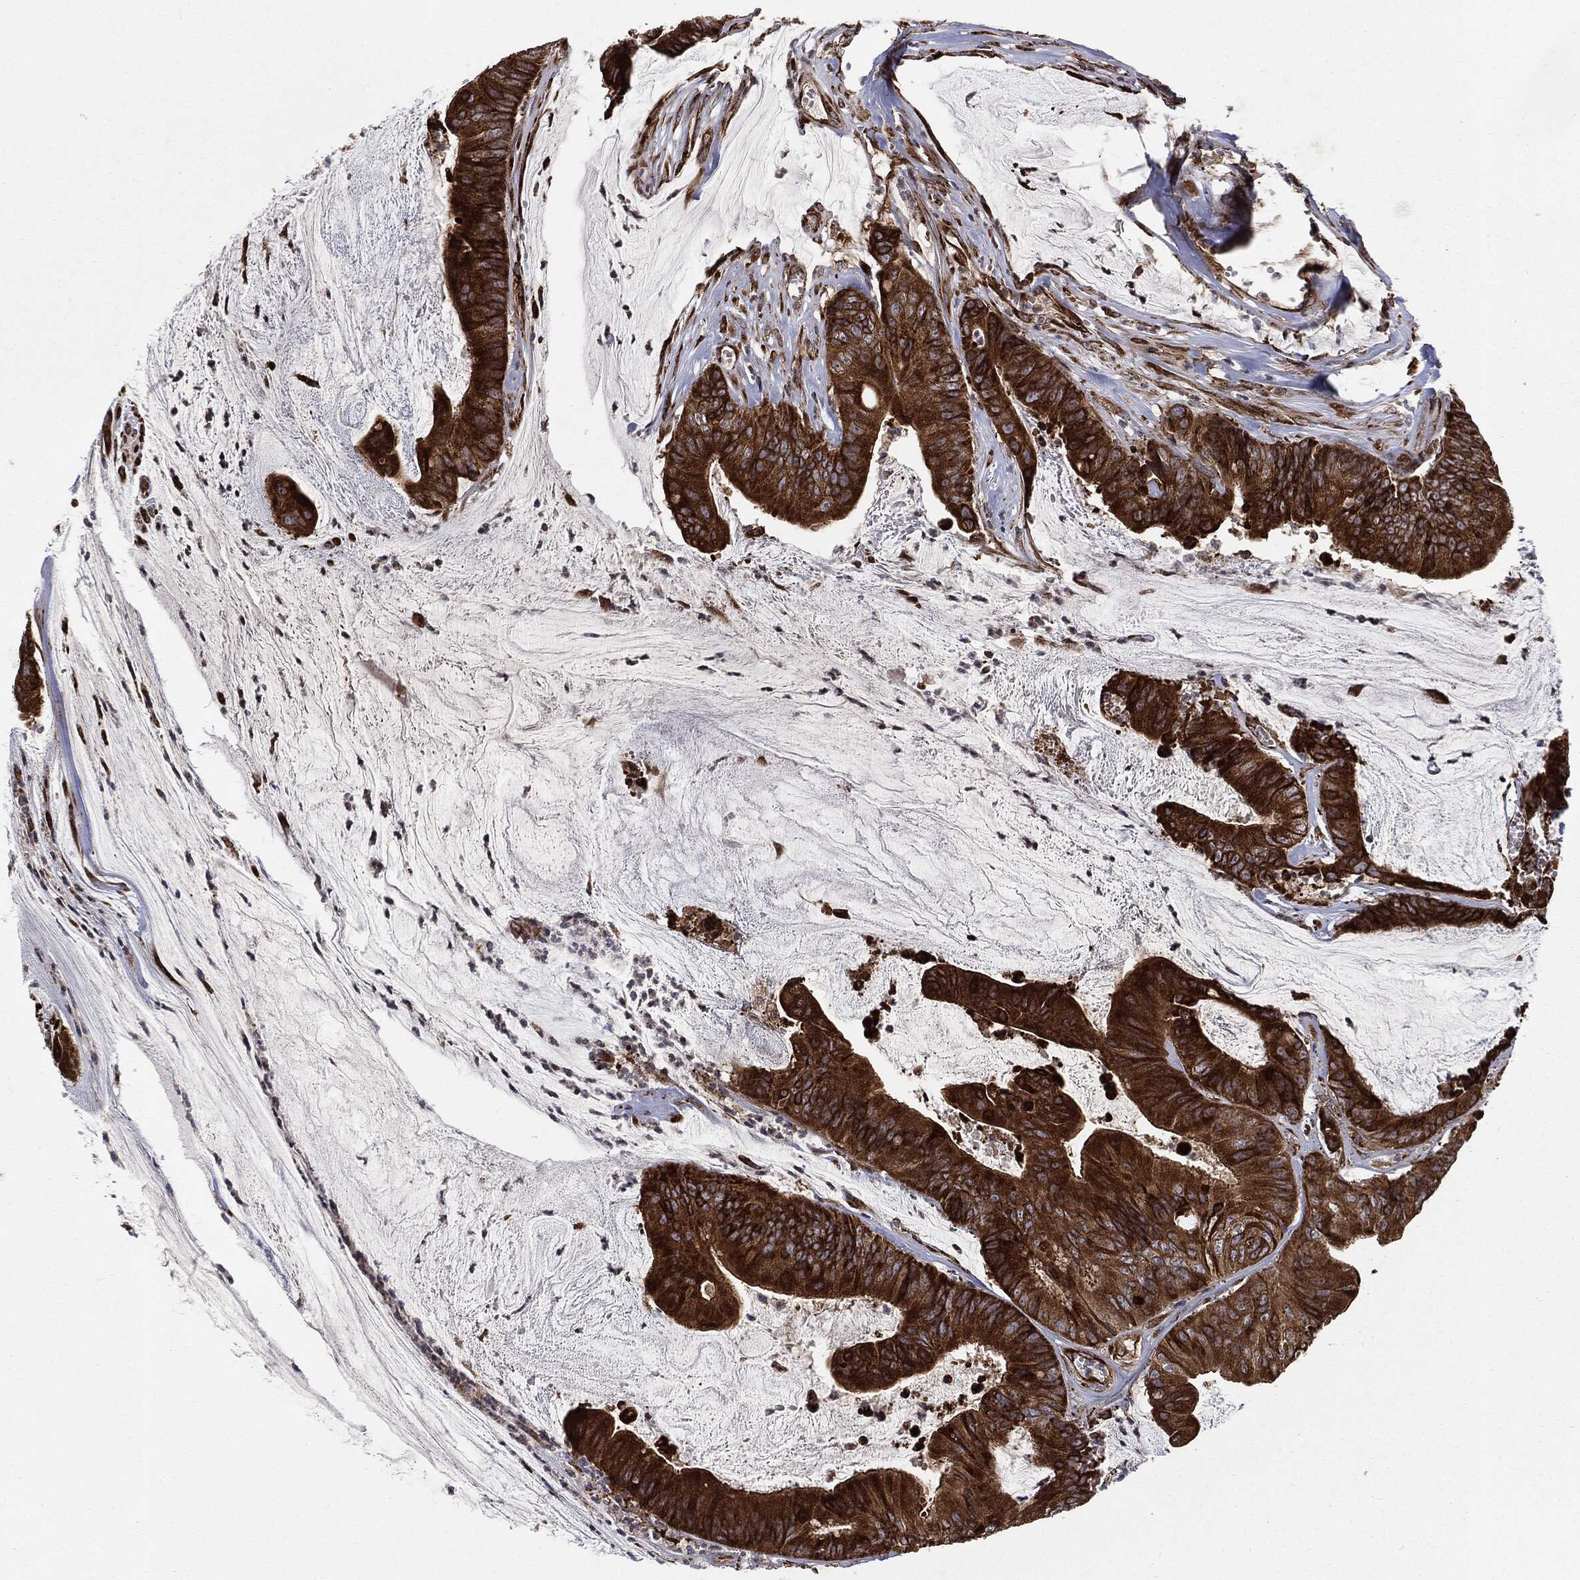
{"staining": {"intensity": "strong", "quantity": ">75%", "location": "cytoplasmic/membranous"}, "tissue": "colorectal cancer", "cell_type": "Tumor cells", "image_type": "cancer", "snomed": [{"axis": "morphology", "description": "Adenocarcinoma, NOS"}, {"axis": "topography", "description": "Colon"}], "caption": "This image shows IHC staining of colorectal cancer, with high strong cytoplasmic/membranous positivity in about >75% of tumor cells.", "gene": "CYLD", "patient": {"sex": "female", "age": 69}}